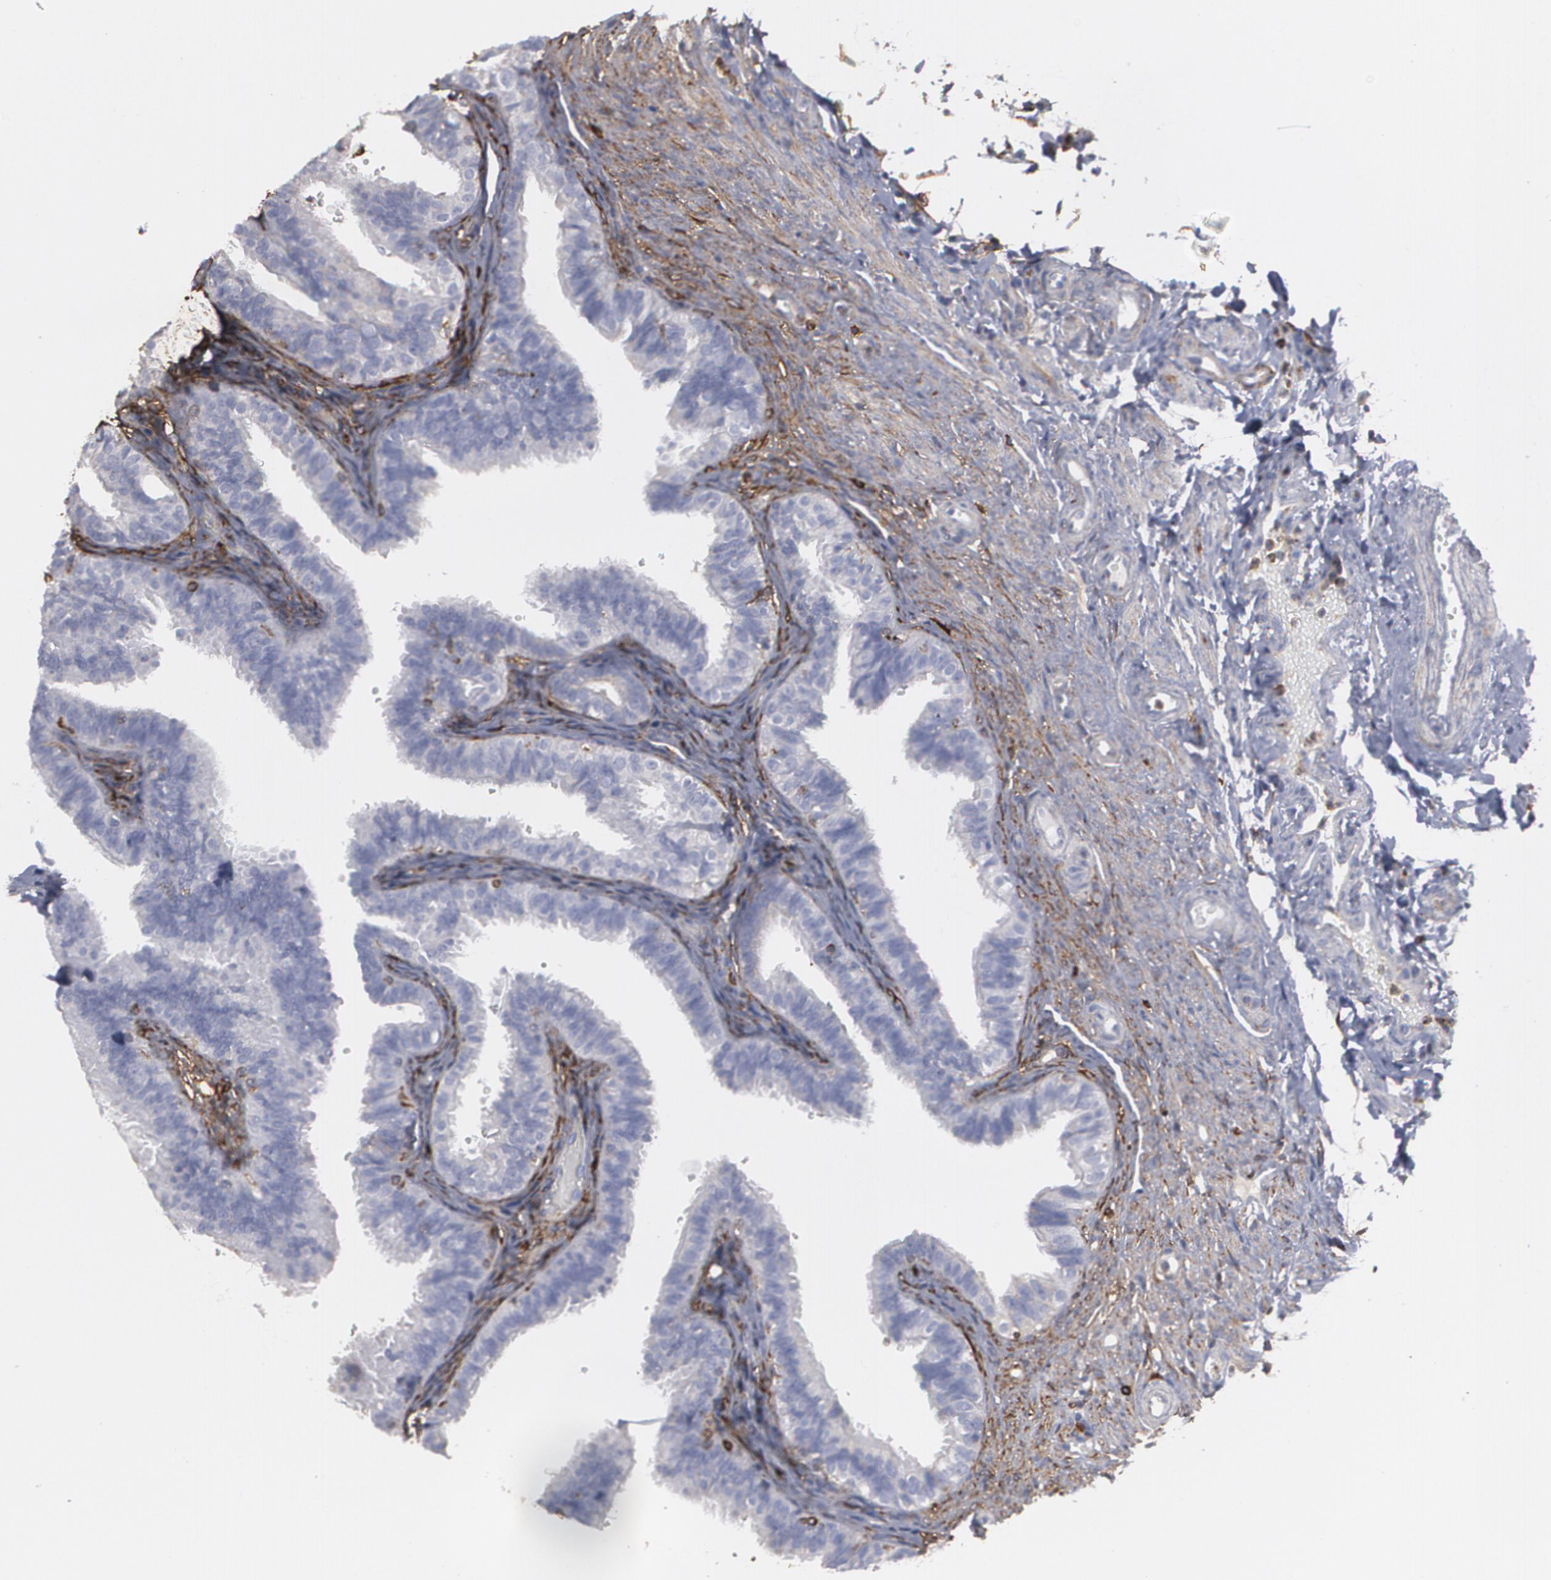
{"staining": {"intensity": "negative", "quantity": "none", "location": "none"}, "tissue": "fallopian tube", "cell_type": "Glandular cells", "image_type": "normal", "snomed": [{"axis": "morphology", "description": "Normal tissue, NOS"}, {"axis": "morphology", "description": "Dermoid, NOS"}, {"axis": "topography", "description": "Fallopian tube"}], "caption": "There is no significant positivity in glandular cells of fallopian tube. (Stains: DAB (3,3'-diaminobenzidine) IHC with hematoxylin counter stain, Microscopy: brightfield microscopy at high magnification).", "gene": "ODC1", "patient": {"sex": "female", "age": 33}}